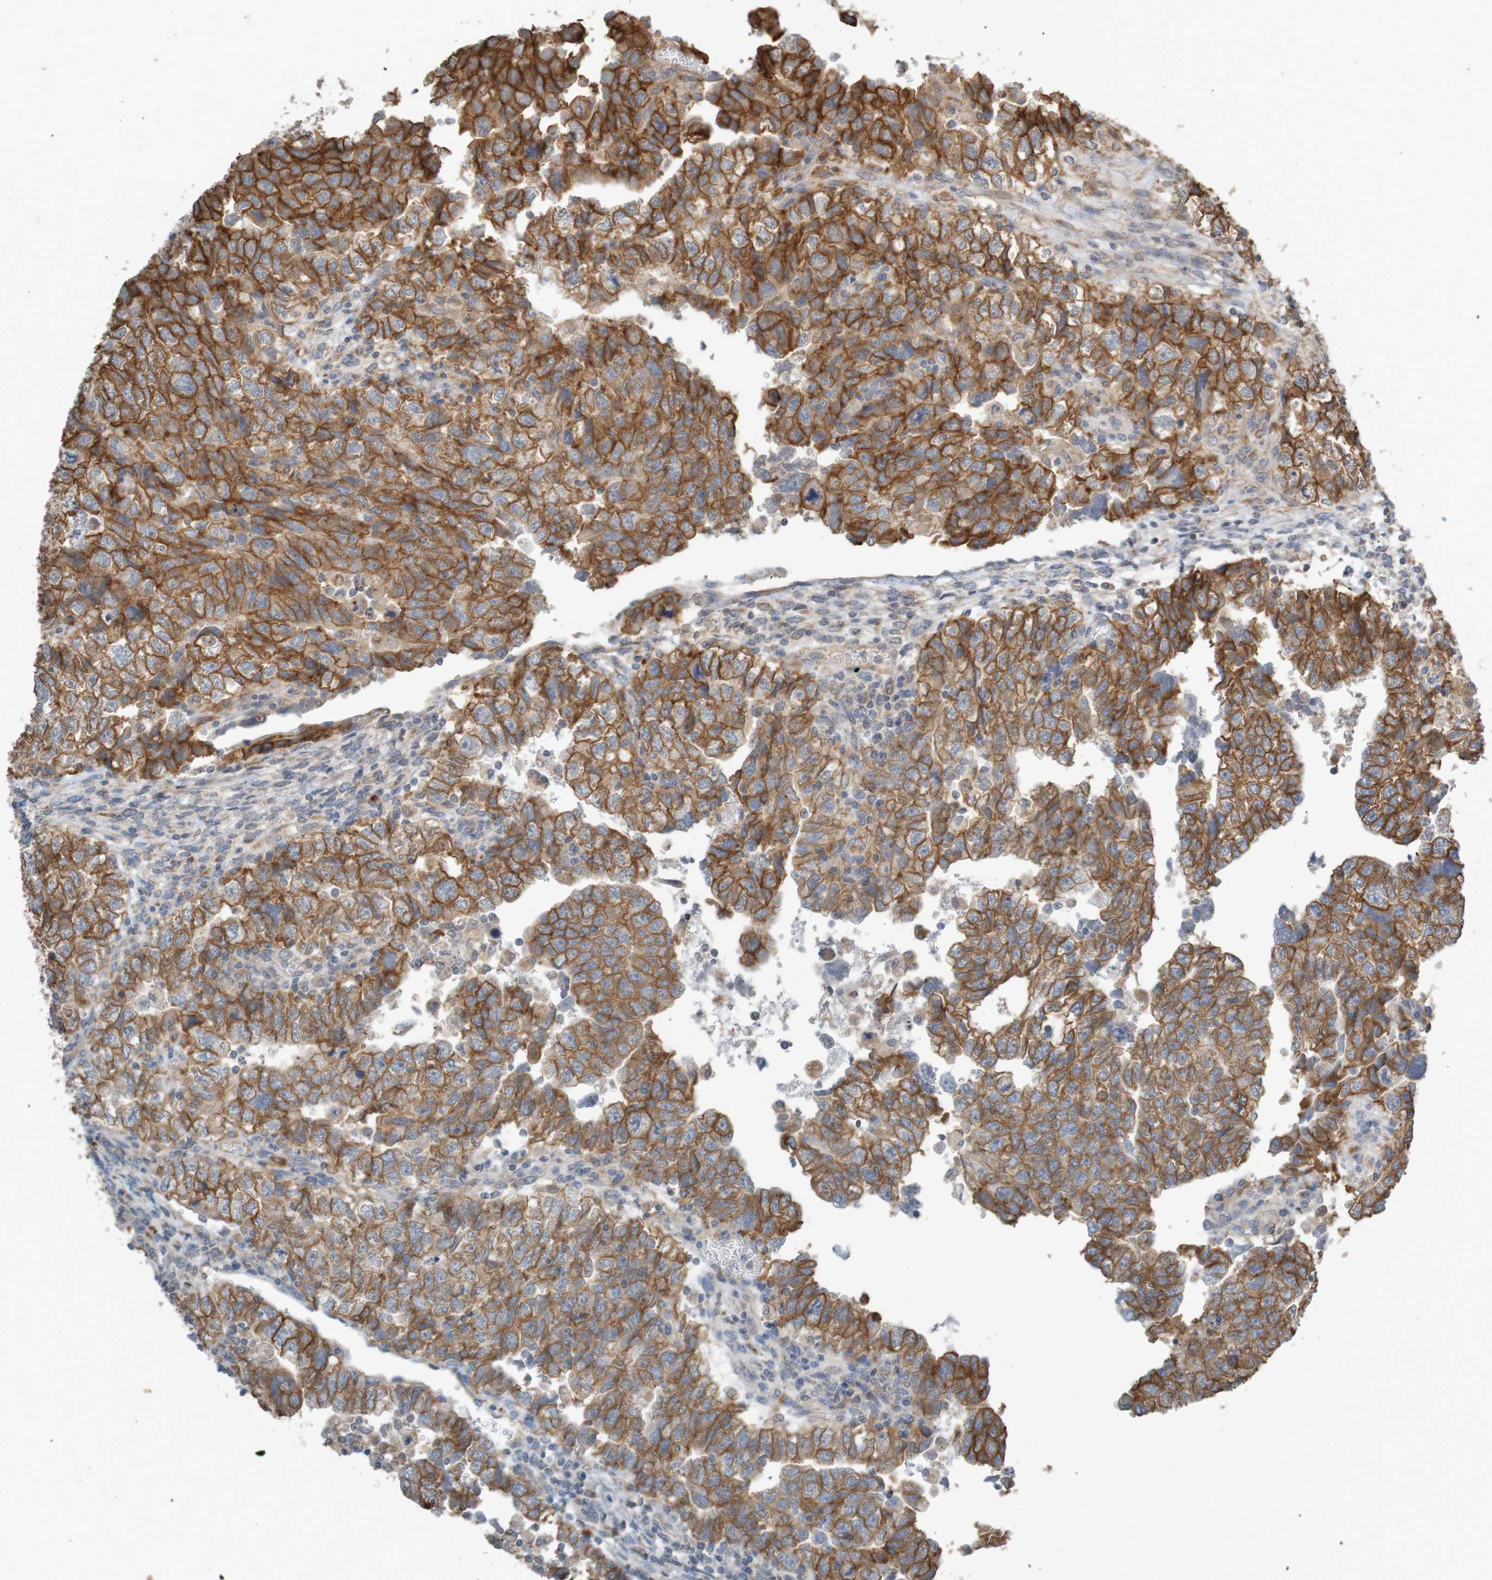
{"staining": {"intensity": "strong", "quantity": ">75%", "location": "cytoplasmic/membranous"}, "tissue": "testis cancer", "cell_type": "Tumor cells", "image_type": "cancer", "snomed": [{"axis": "morphology", "description": "Carcinoma, Embryonal, NOS"}, {"axis": "topography", "description": "Testis"}], "caption": "There is high levels of strong cytoplasmic/membranous positivity in tumor cells of testis cancer, as demonstrated by immunohistochemical staining (brown color).", "gene": "B3GAT2", "patient": {"sex": "male", "age": 36}}